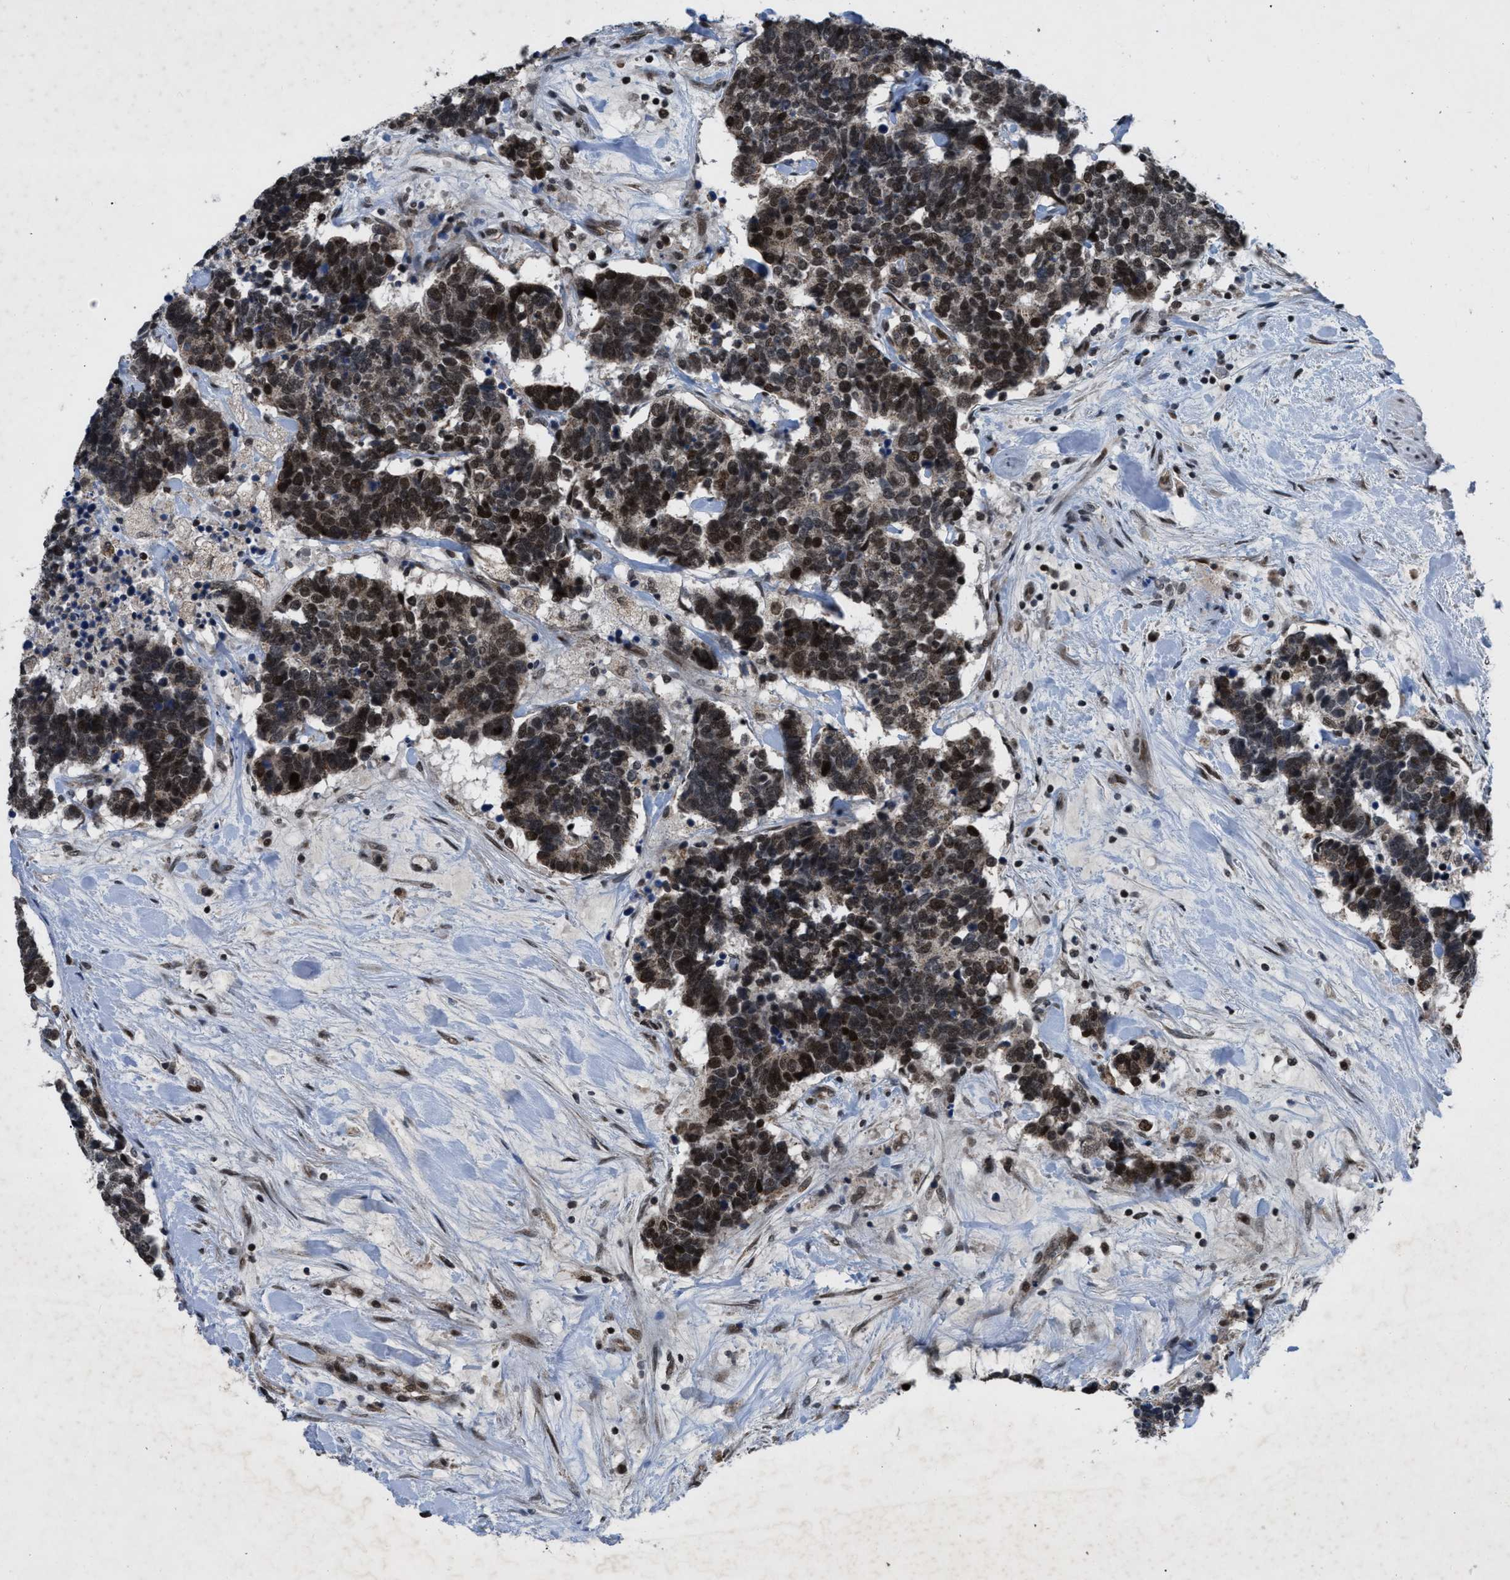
{"staining": {"intensity": "strong", "quantity": ">75%", "location": "nuclear"}, "tissue": "carcinoid", "cell_type": "Tumor cells", "image_type": "cancer", "snomed": [{"axis": "morphology", "description": "Carcinoma, NOS"}, {"axis": "morphology", "description": "Carcinoid, malignant, NOS"}, {"axis": "topography", "description": "Urinary bladder"}], "caption": "There is high levels of strong nuclear staining in tumor cells of carcinoid, as demonstrated by immunohistochemical staining (brown color).", "gene": "ZNHIT1", "patient": {"sex": "male", "age": 57}}